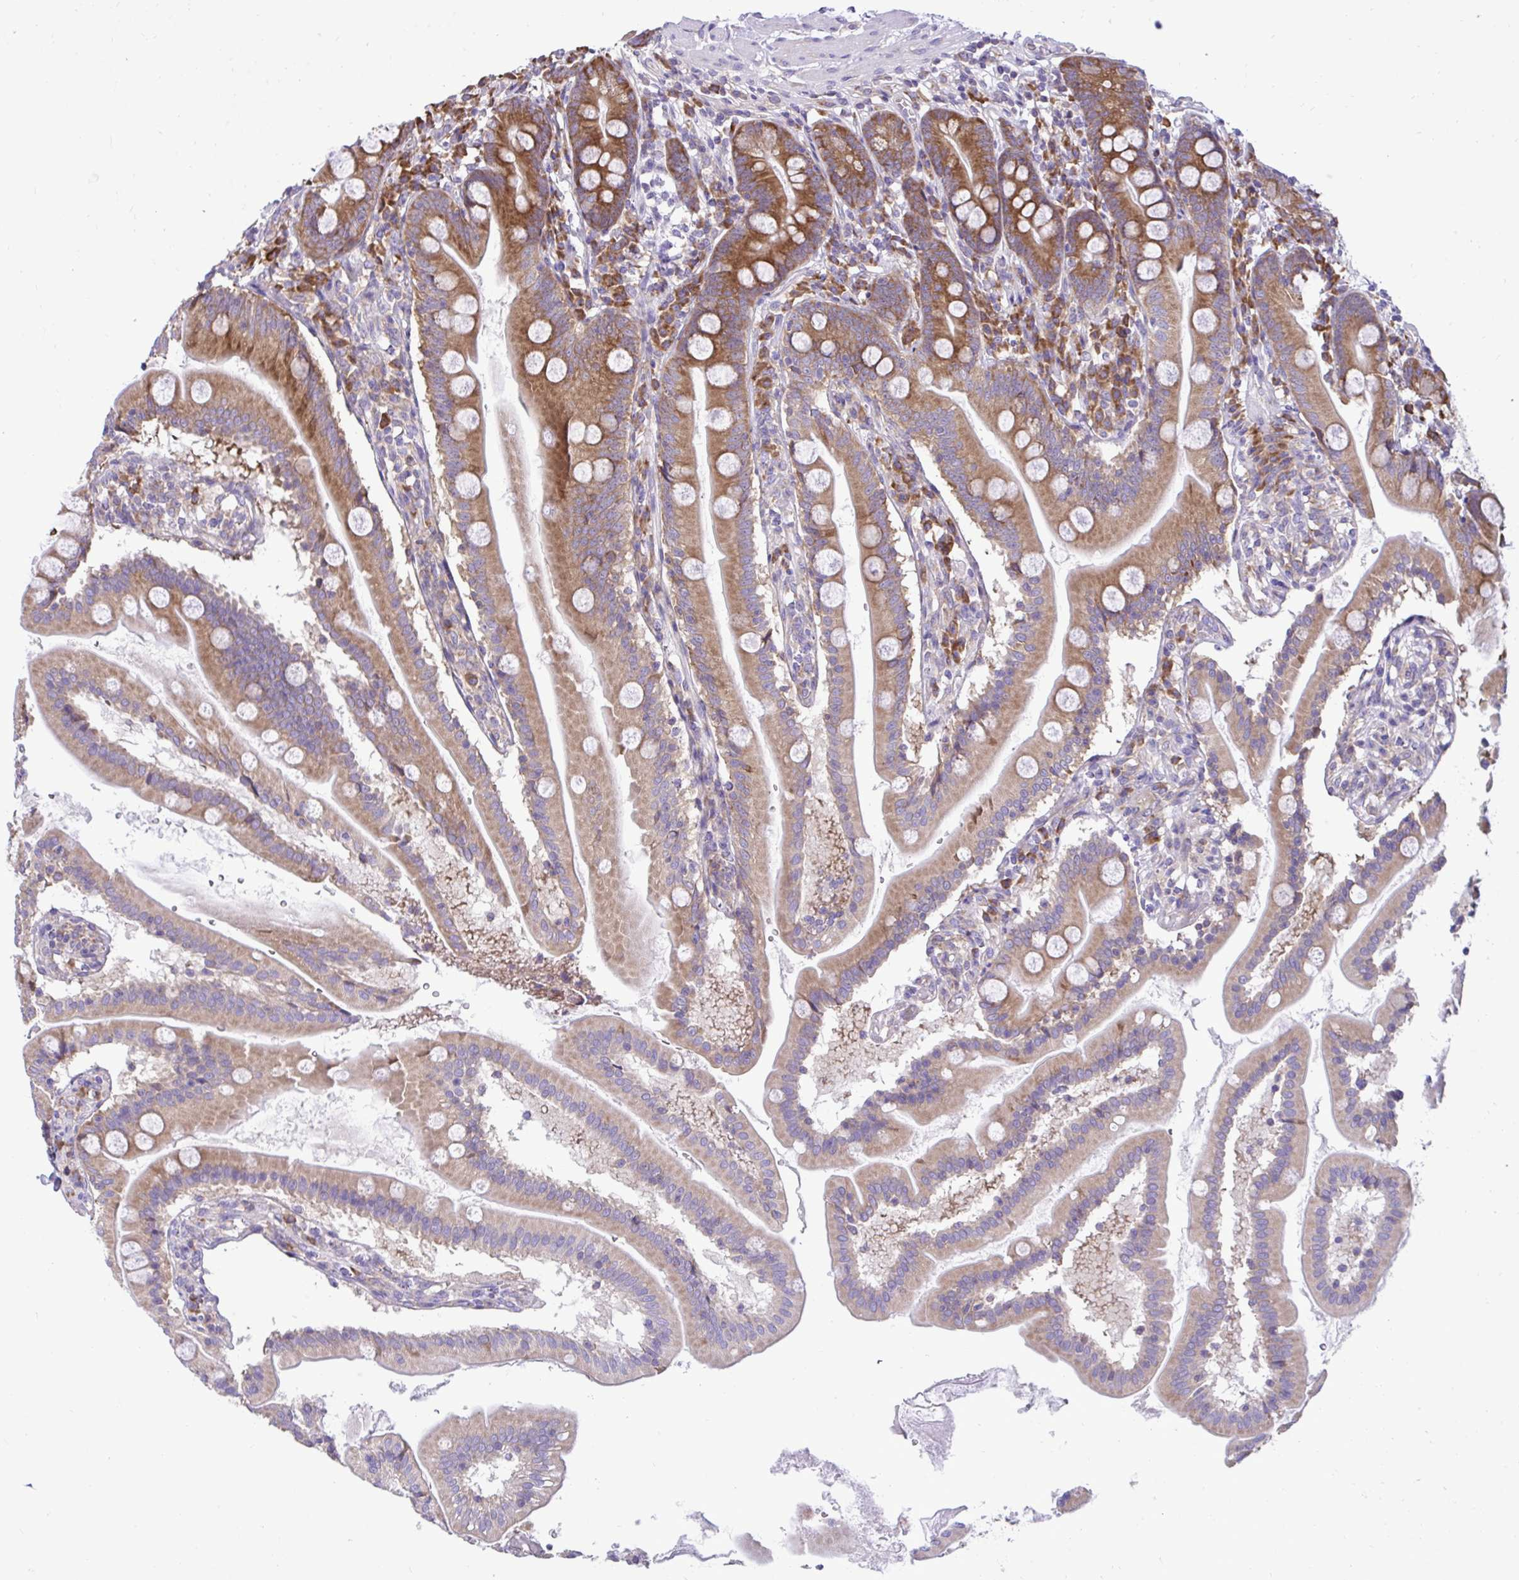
{"staining": {"intensity": "moderate", "quantity": ">75%", "location": "cytoplasmic/membranous"}, "tissue": "duodenum", "cell_type": "Glandular cells", "image_type": "normal", "snomed": [{"axis": "morphology", "description": "Normal tissue, NOS"}, {"axis": "topography", "description": "Duodenum"}], "caption": "A brown stain shows moderate cytoplasmic/membranous staining of a protein in glandular cells of benign duodenum.", "gene": "RPL7", "patient": {"sex": "female", "age": 67}}